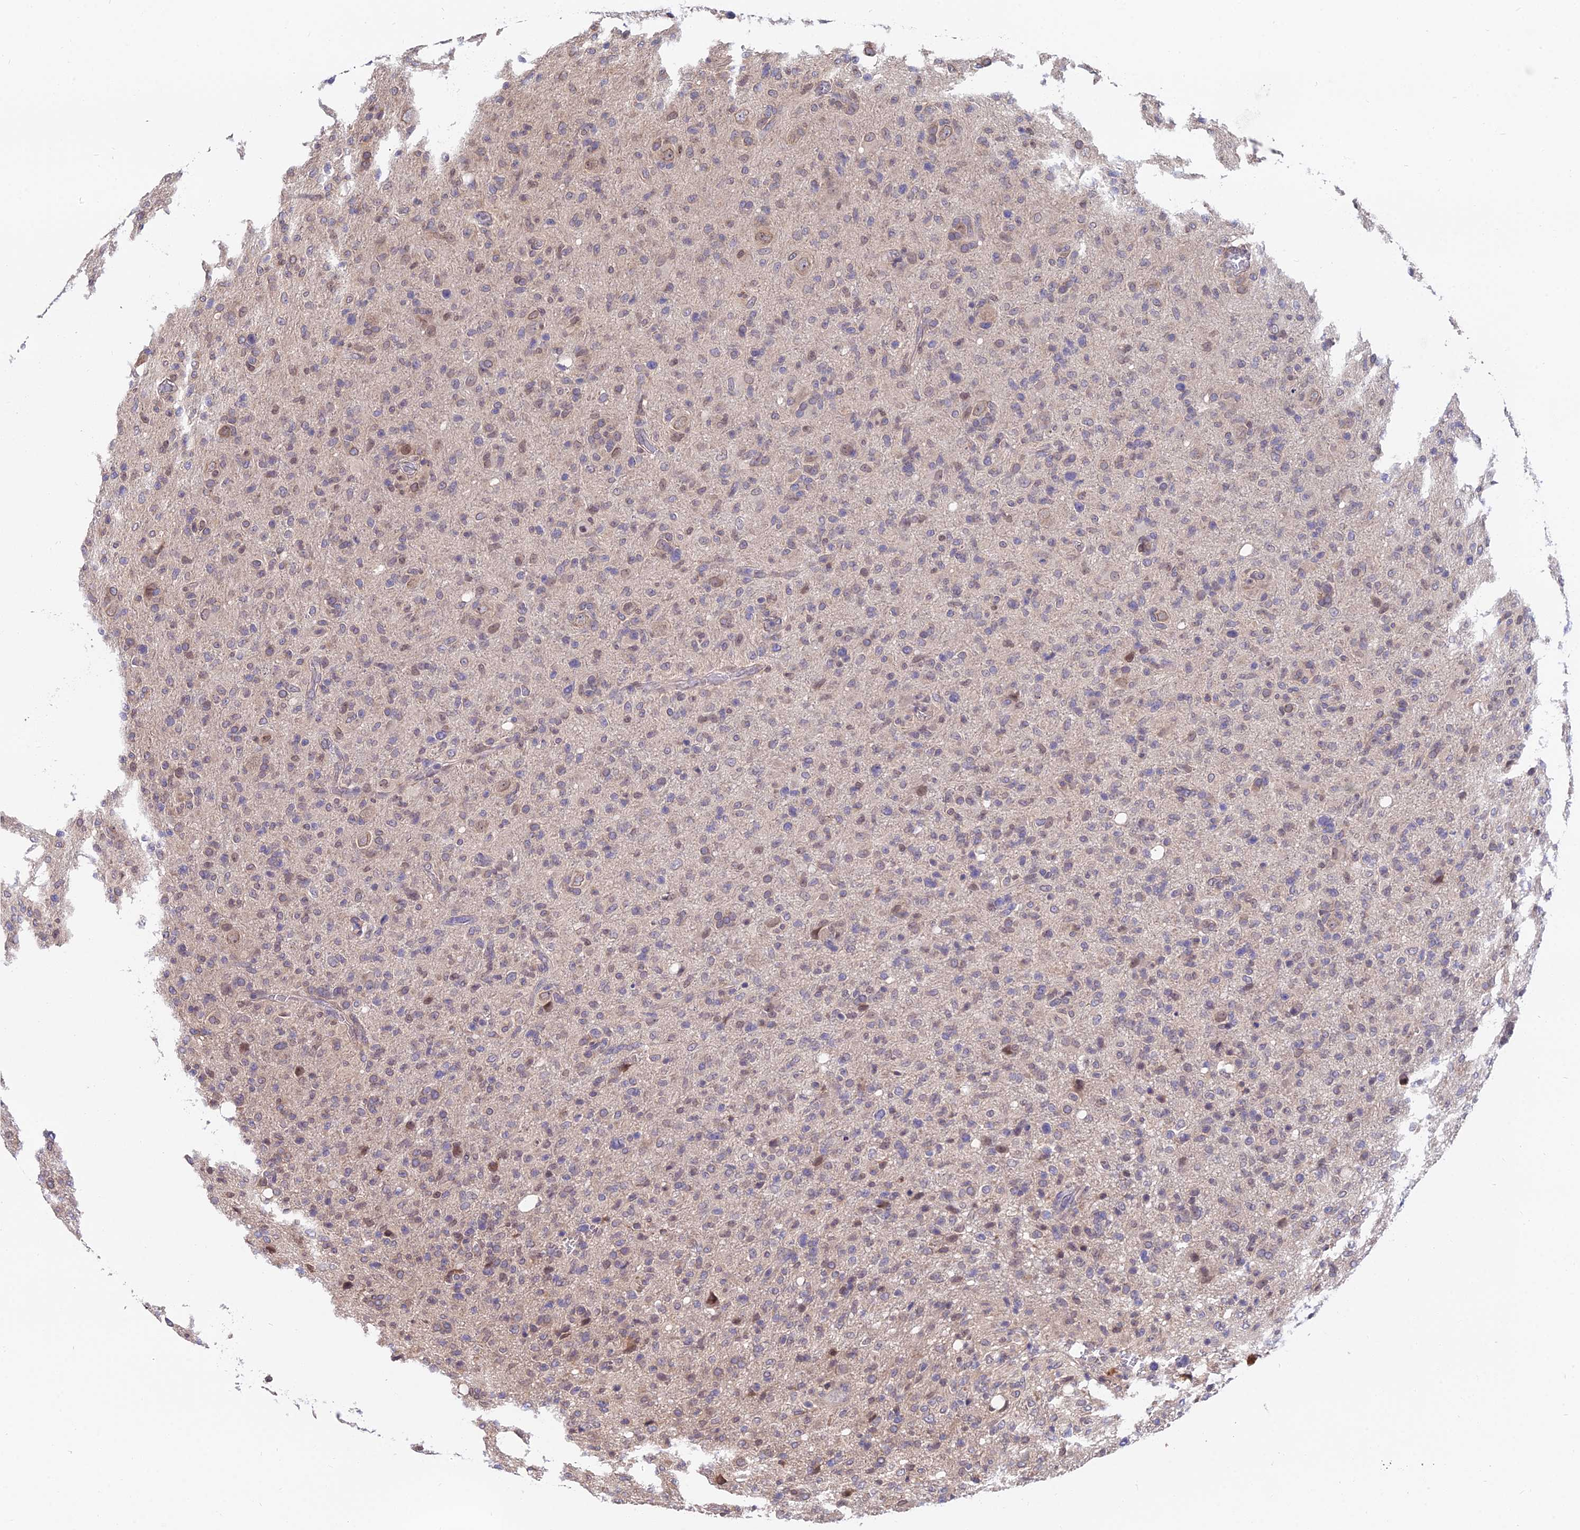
{"staining": {"intensity": "weak", "quantity": "<25%", "location": "nuclear"}, "tissue": "glioma", "cell_type": "Tumor cells", "image_type": "cancer", "snomed": [{"axis": "morphology", "description": "Glioma, malignant, High grade"}, {"axis": "topography", "description": "Brain"}], "caption": "Tumor cells show no significant protein staining in high-grade glioma (malignant).", "gene": "INPP4A", "patient": {"sex": "female", "age": 57}}